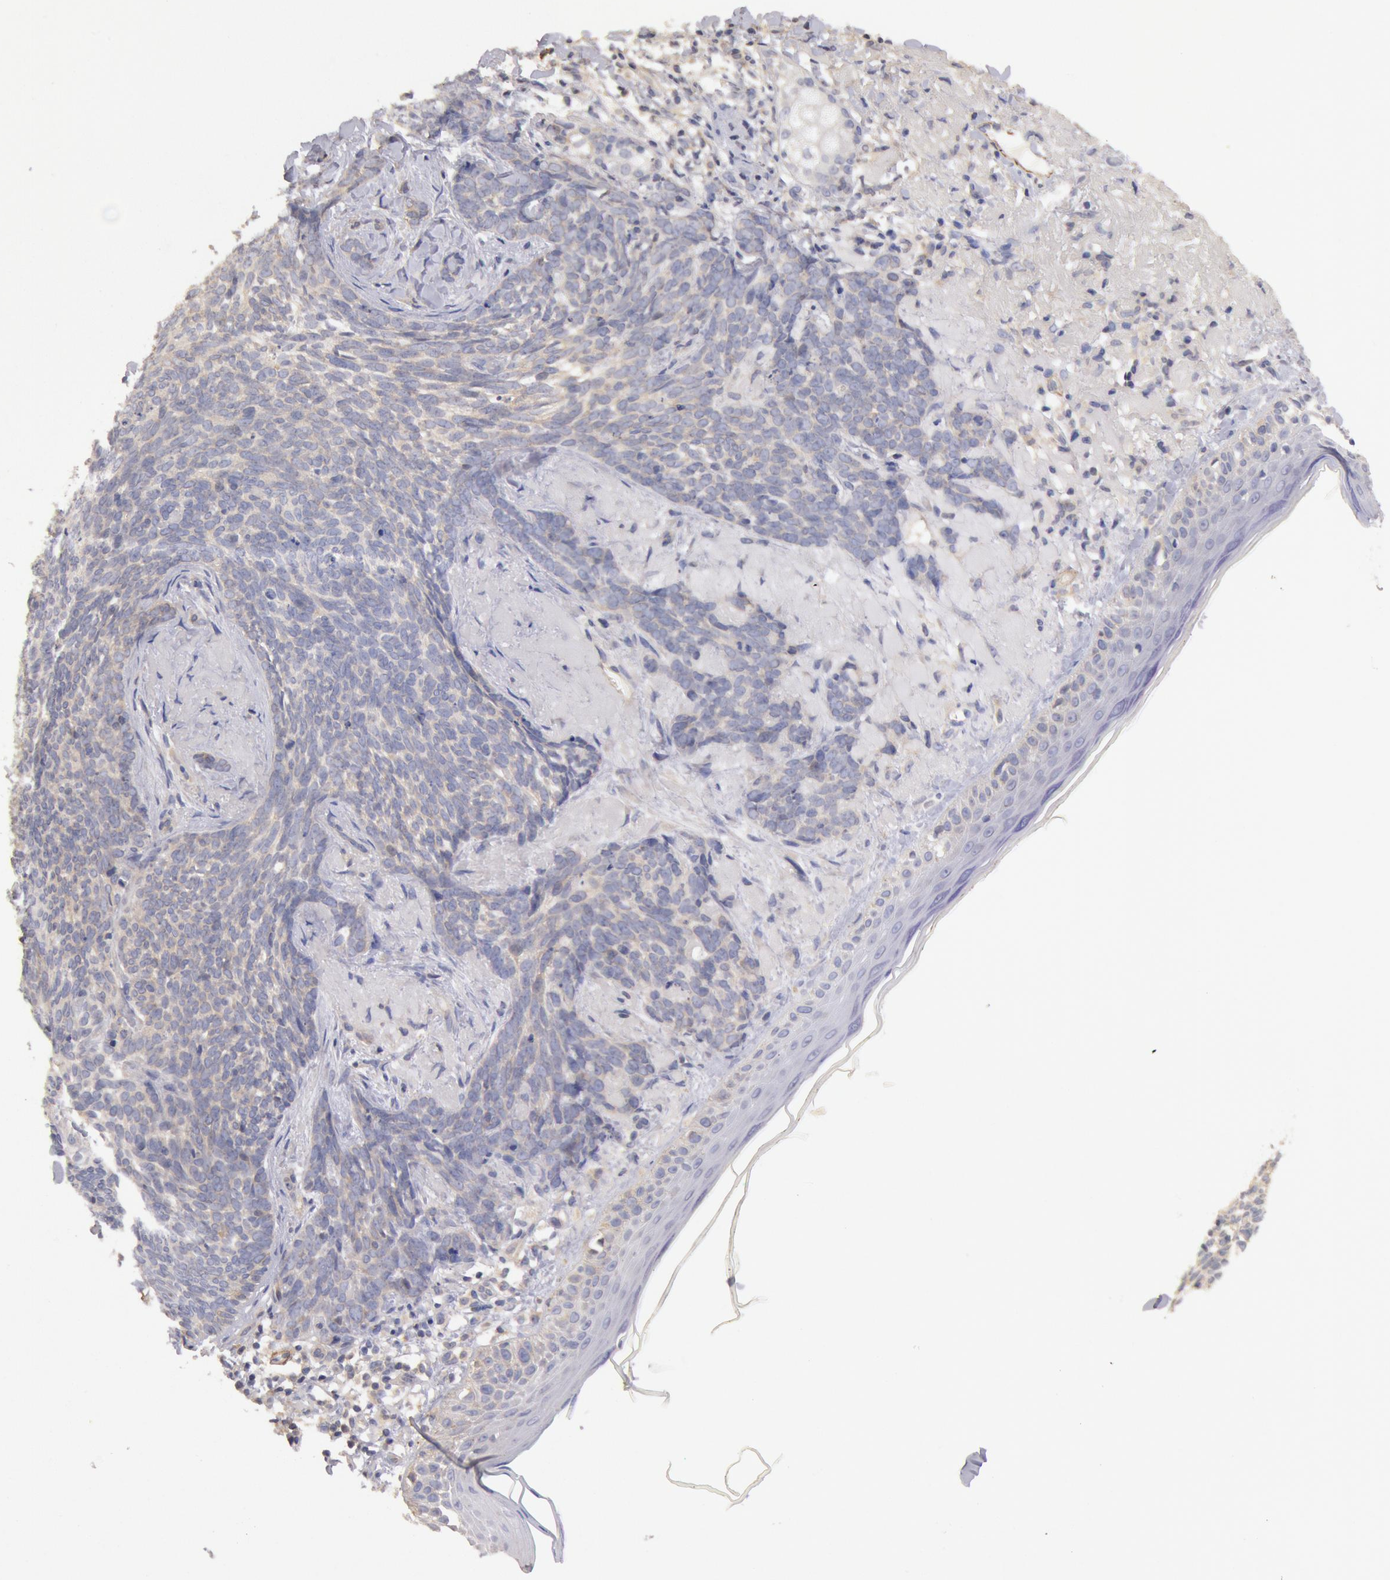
{"staining": {"intensity": "weak", "quantity": "<25%", "location": "cytoplasmic/membranous"}, "tissue": "skin cancer", "cell_type": "Tumor cells", "image_type": "cancer", "snomed": [{"axis": "morphology", "description": "Basal cell carcinoma"}, {"axis": "topography", "description": "Skin"}], "caption": "Basal cell carcinoma (skin) stained for a protein using IHC exhibits no staining tumor cells.", "gene": "TMED8", "patient": {"sex": "female", "age": 81}}